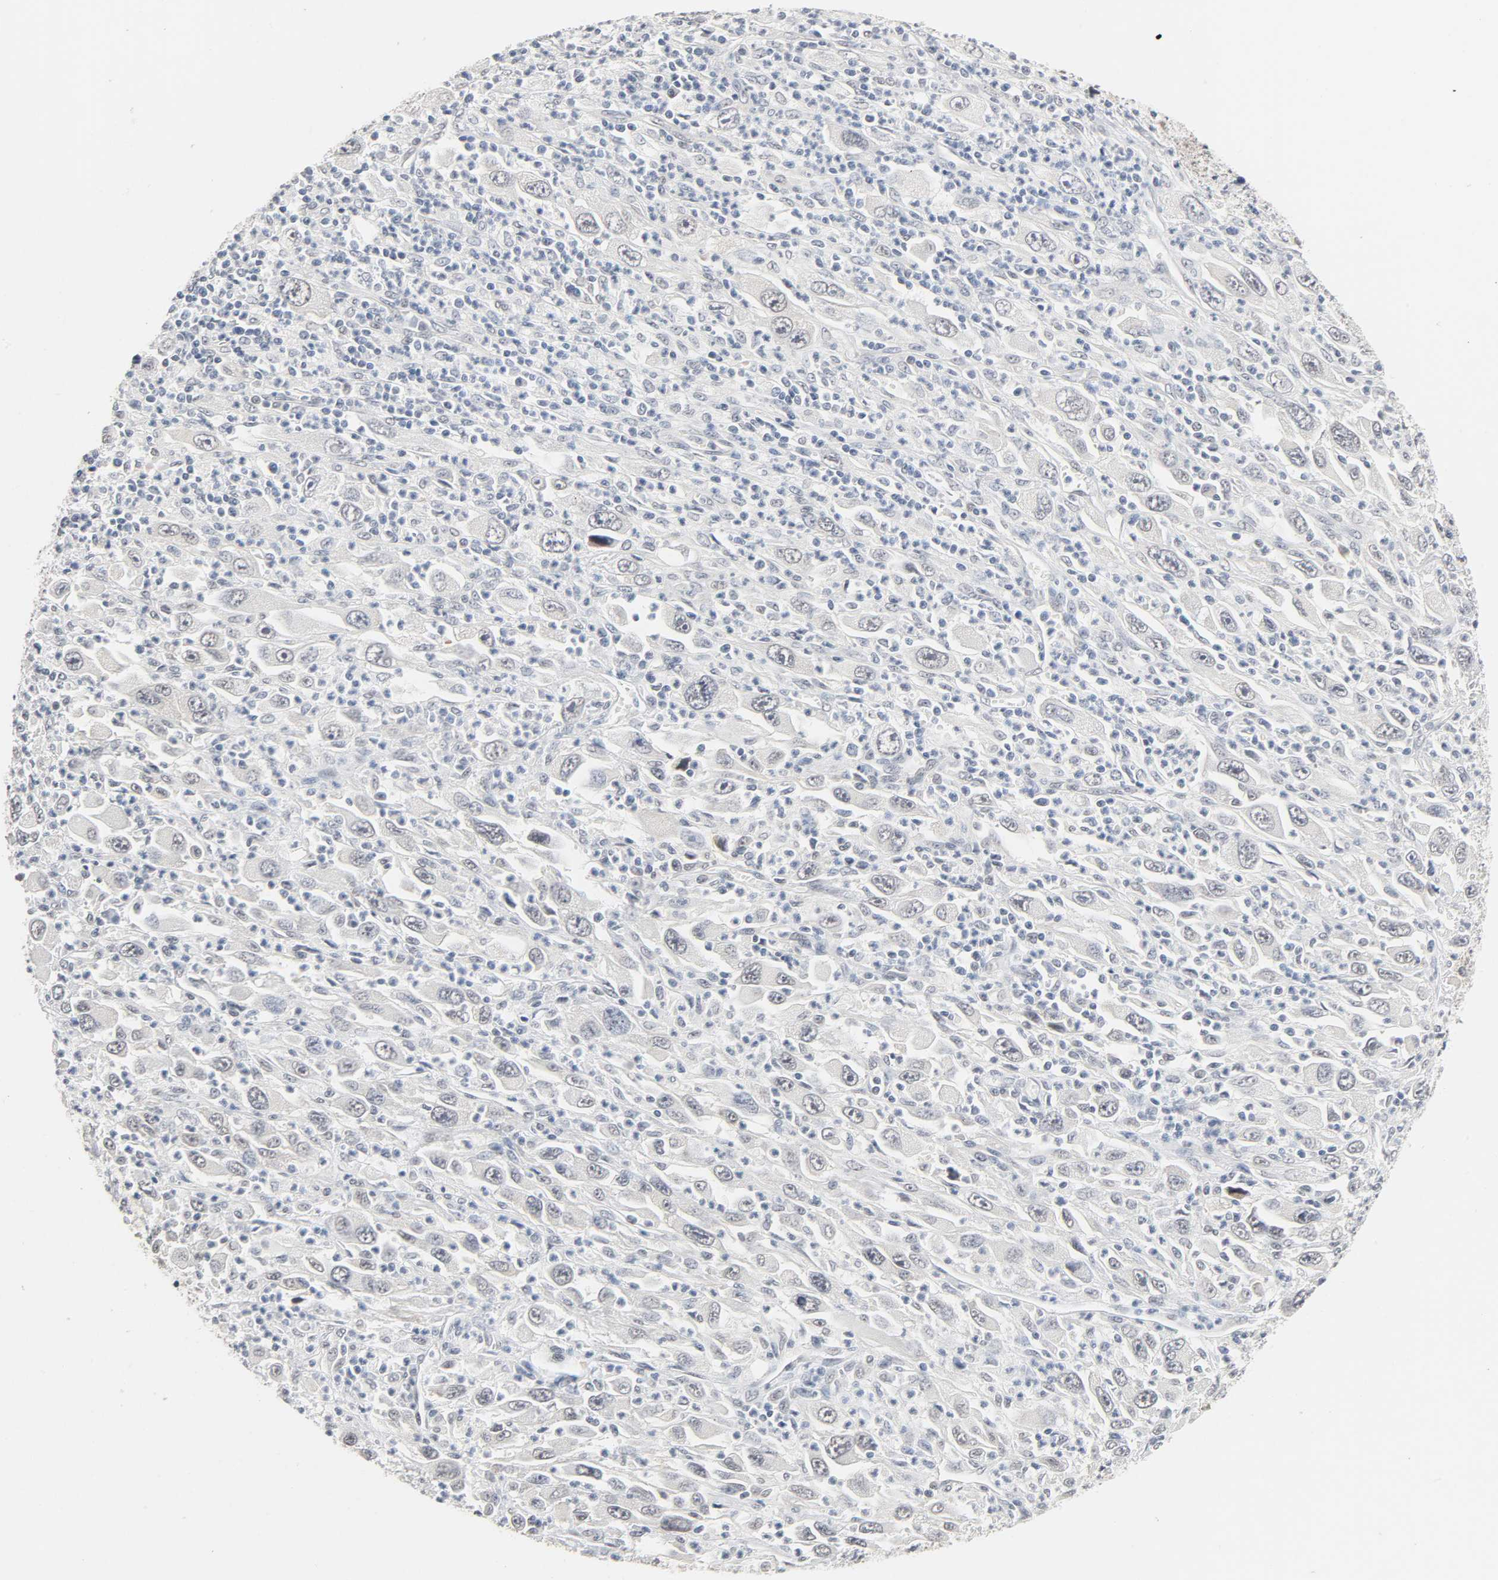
{"staining": {"intensity": "negative", "quantity": "none", "location": "none"}, "tissue": "melanoma", "cell_type": "Tumor cells", "image_type": "cancer", "snomed": [{"axis": "morphology", "description": "Malignant melanoma, Metastatic site"}, {"axis": "topography", "description": "Skin"}], "caption": "An image of human melanoma is negative for staining in tumor cells.", "gene": "ACSS2", "patient": {"sex": "female", "age": 56}}